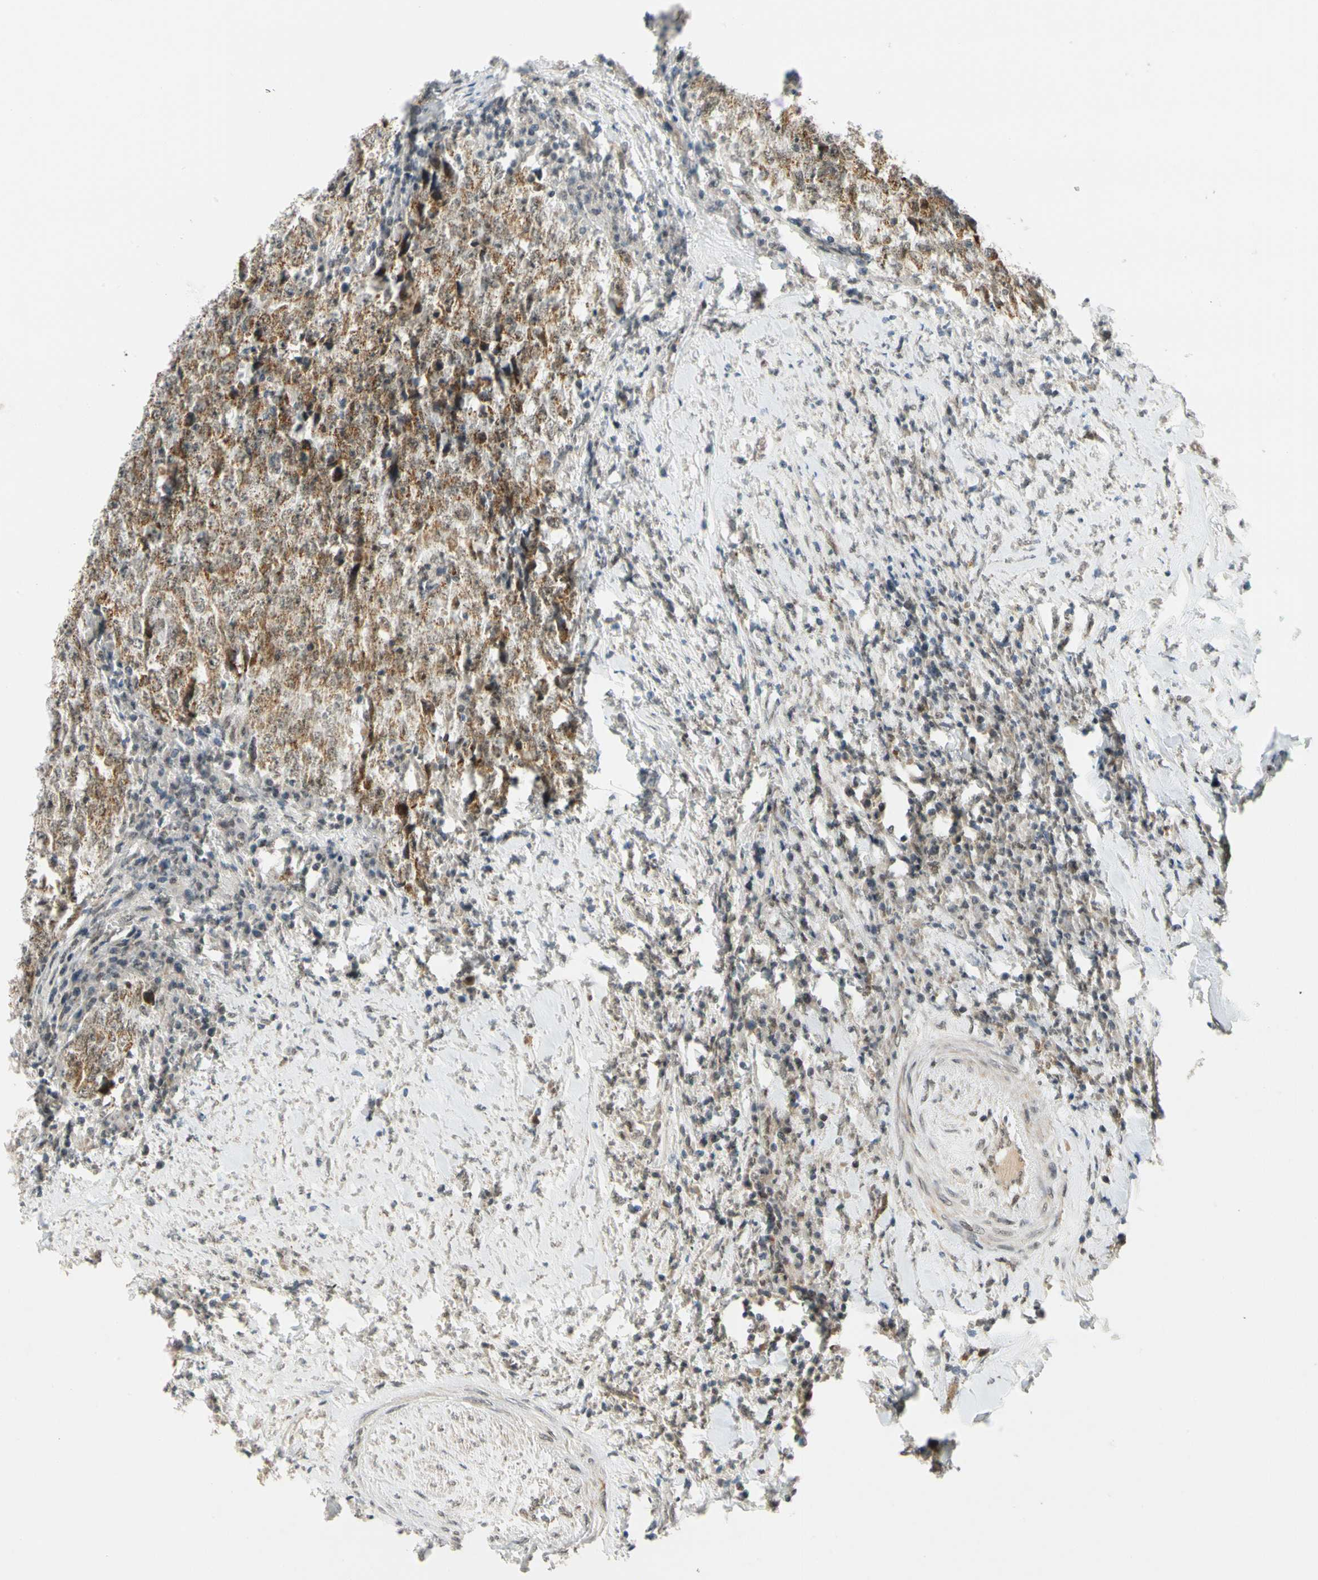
{"staining": {"intensity": "strong", "quantity": ">75%", "location": "cytoplasmic/membranous,nuclear"}, "tissue": "testis cancer", "cell_type": "Tumor cells", "image_type": "cancer", "snomed": [{"axis": "morphology", "description": "Necrosis, NOS"}, {"axis": "morphology", "description": "Carcinoma, Embryonal, NOS"}, {"axis": "topography", "description": "Testis"}], "caption": "Protein expression analysis of human embryonal carcinoma (testis) reveals strong cytoplasmic/membranous and nuclear expression in about >75% of tumor cells.", "gene": "POGZ", "patient": {"sex": "male", "age": 19}}